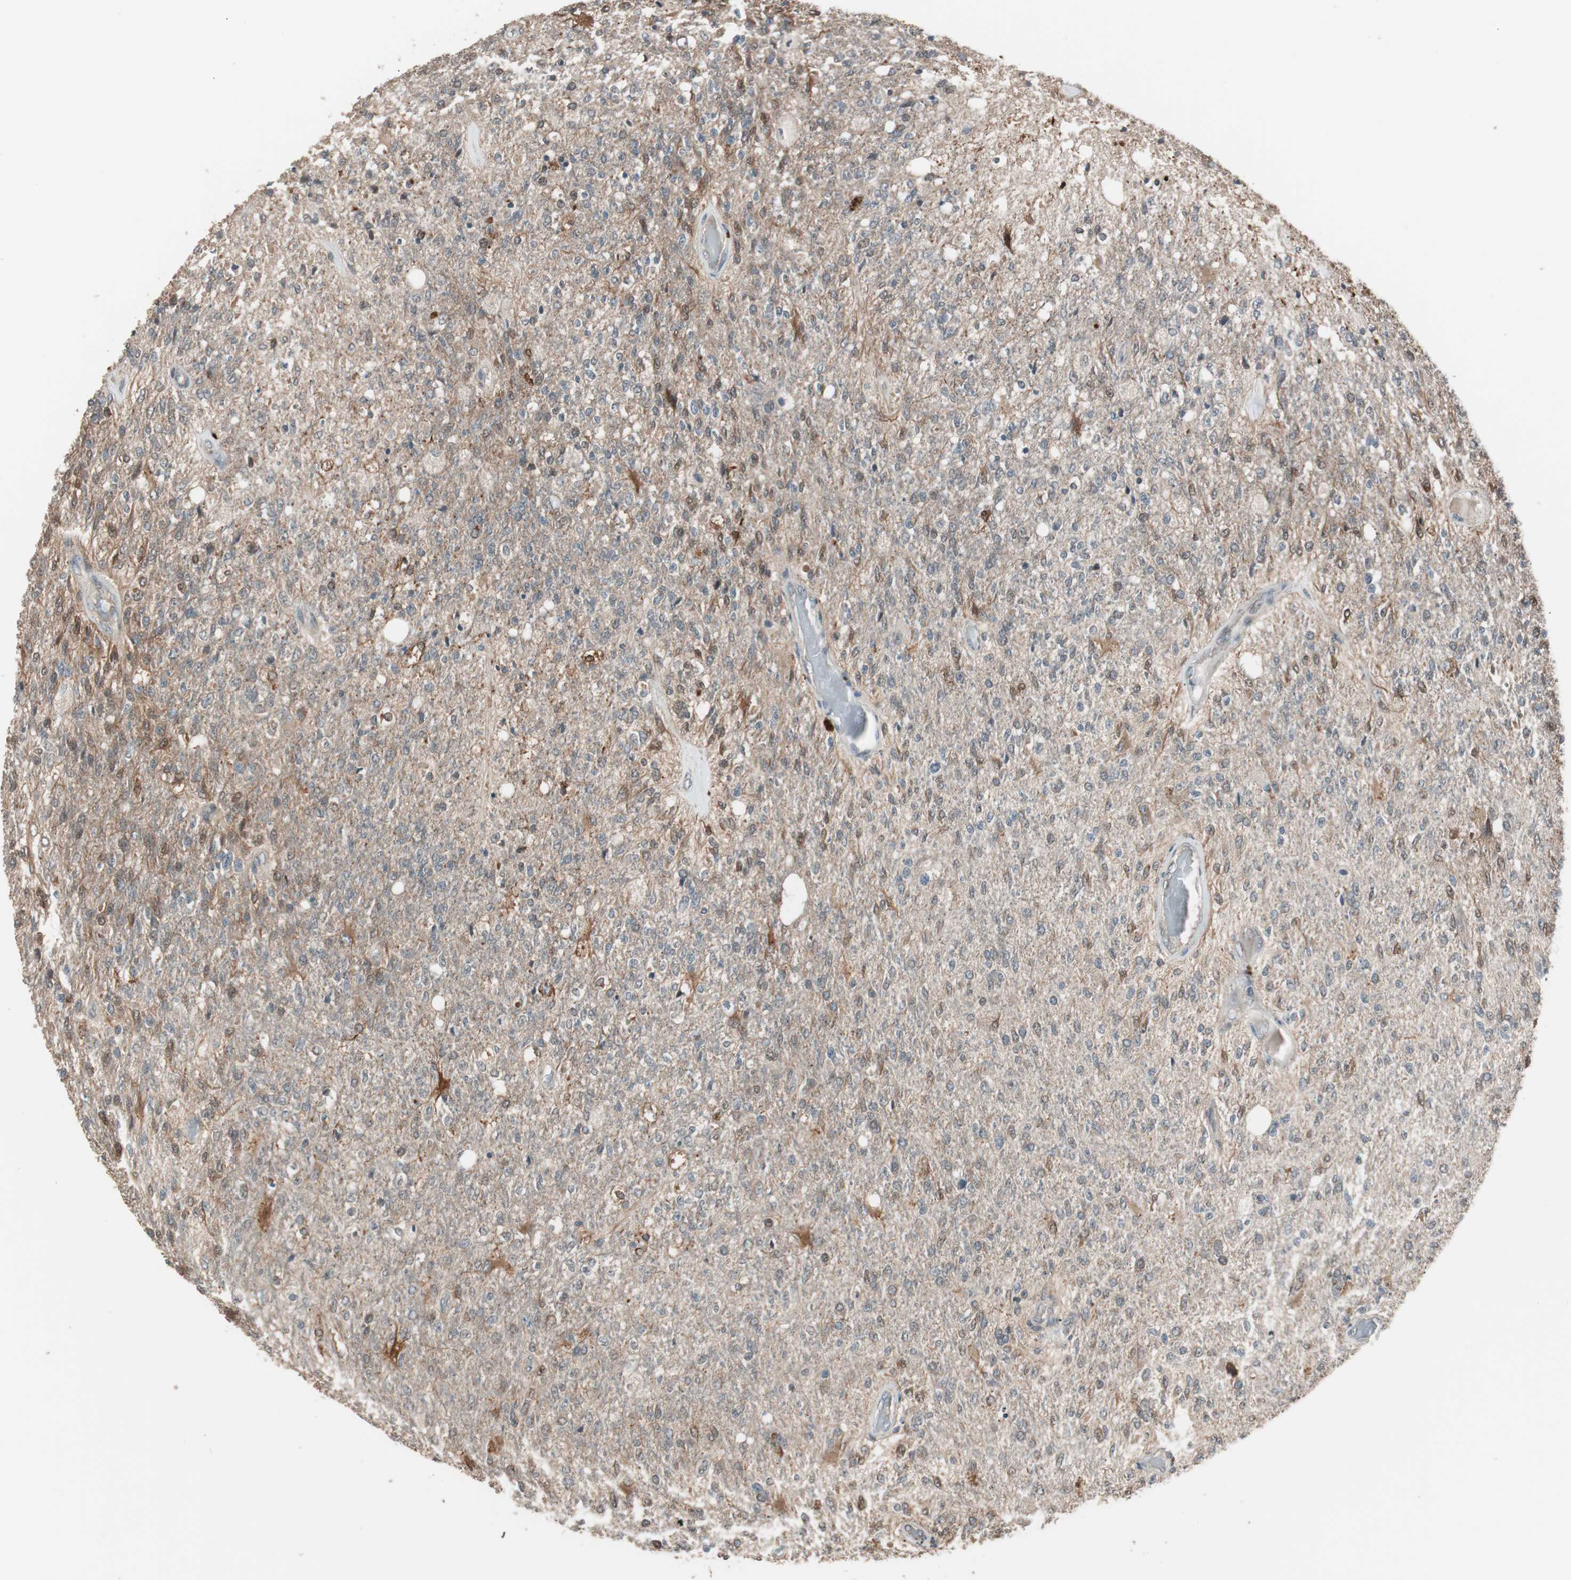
{"staining": {"intensity": "moderate", "quantity": ">75%", "location": "cytoplasmic/membranous"}, "tissue": "glioma", "cell_type": "Tumor cells", "image_type": "cancer", "snomed": [{"axis": "morphology", "description": "Normal tissue, NOS"}, {"axis": "morphology", "description": "Glioma, malignant, High grade"}, {"axis": "topography", "description": "Cerebral cortex"}], "caption": "Immunohistochemical staining of glioma exhibits medium levels of moderate cytoplasmic/membranous protein expression in approximately >75% of tumor cells. The staining is performed using DAB (3,3'-diaminobenzidine) brown chromogen to label protein expression. The nuclei are counter-stained blue using hematoxylin.", "gene": "FBXO5", "patient": {"sex": "male", "age": 77}}